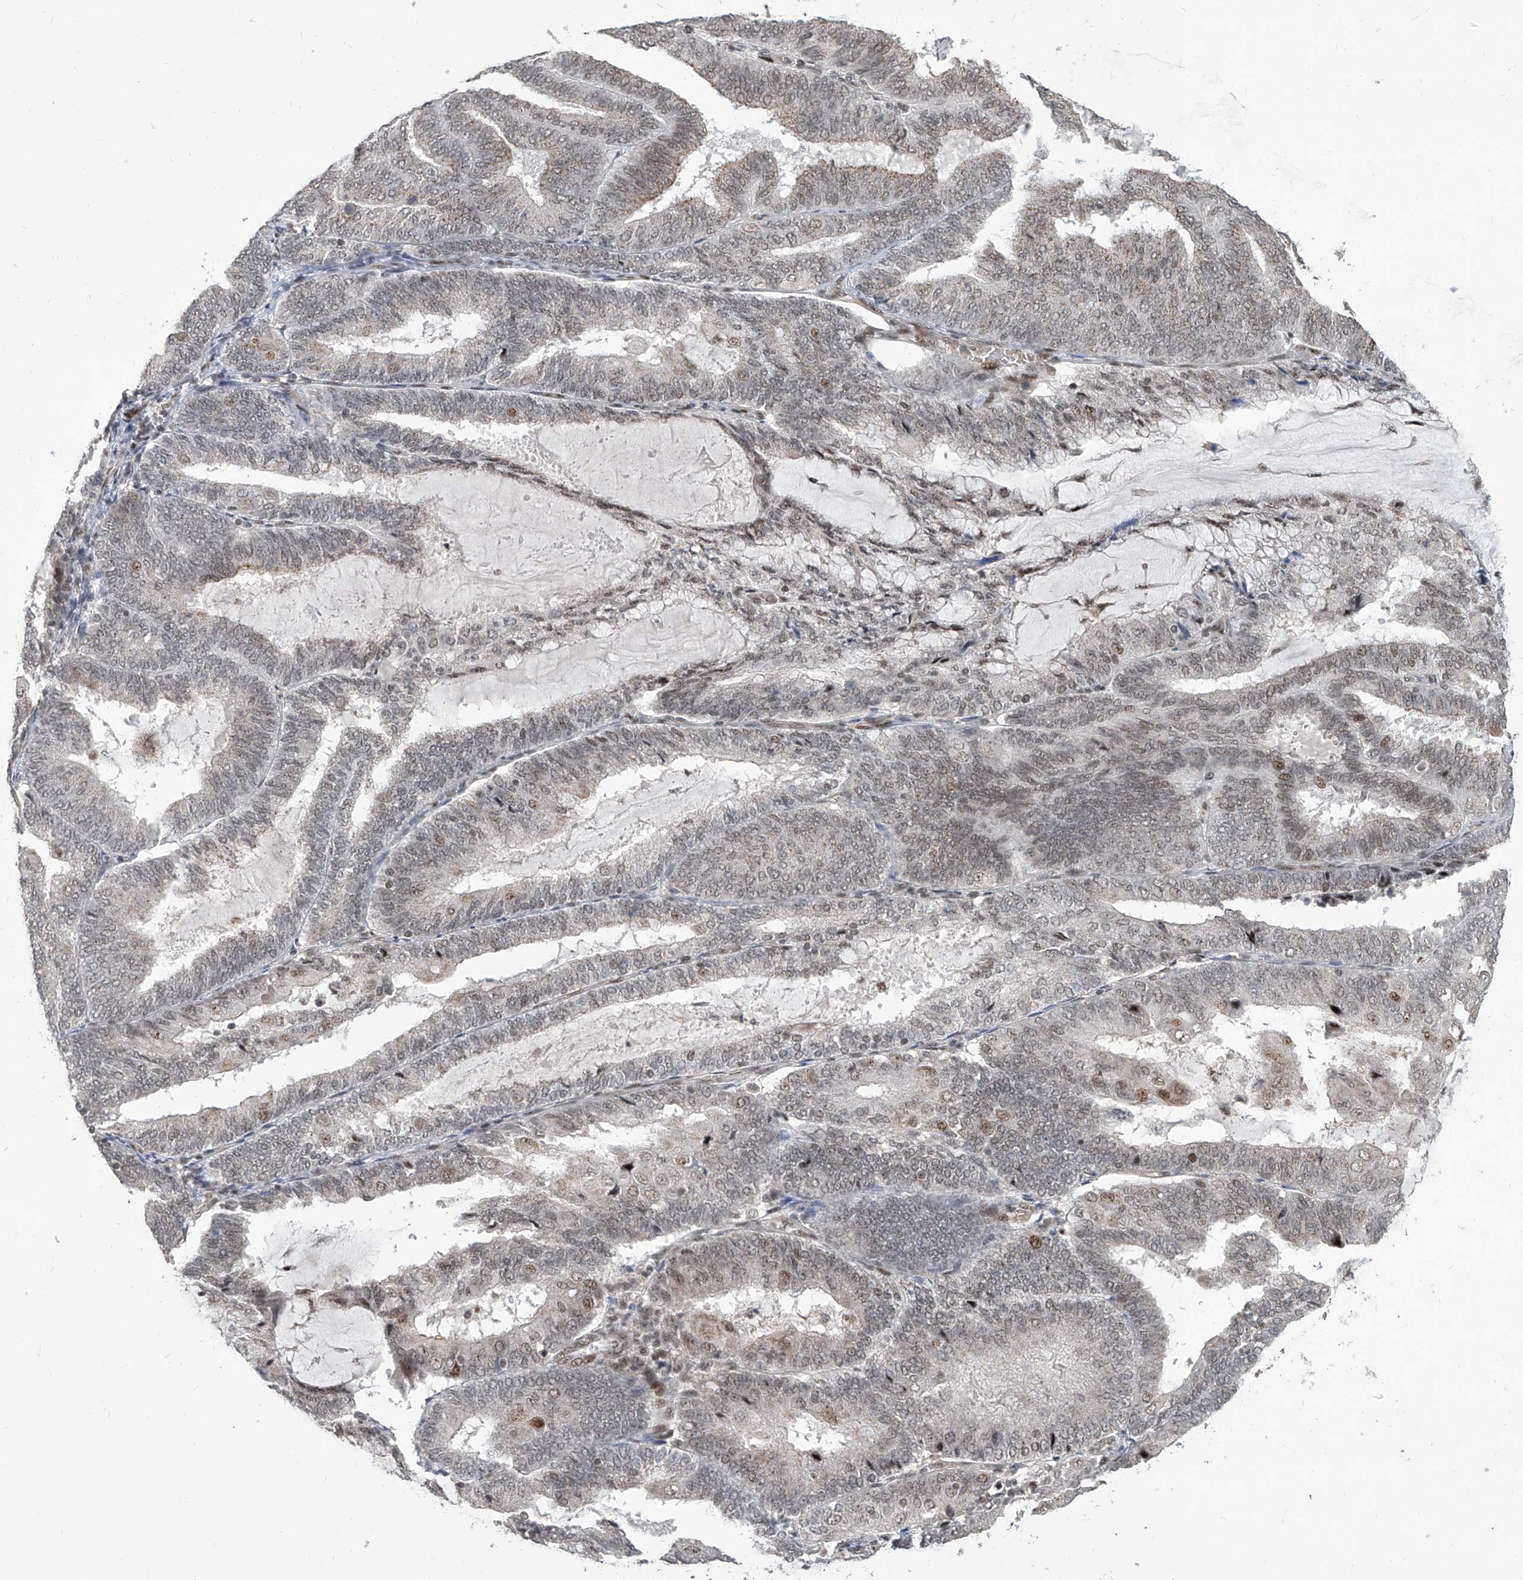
{"staining": {"intensity": "weak", "quantity": "25%-75%", "location": "nuclear"}, "tissue": "endometrial cancer", "cell_type": "Tumor cells", "image_type": "cancer", "snomed": [{"axis": "morphology", "description": "Adenocarcinoma, NOS"}, {"axis": "topography", "description": "Endometrium"}], "caption": "IHC photomicrograph of endometrial cancer stained for a protein (brown), which exhibits low levels of weak nuclear positivity in approximately 25%-75% of tumor cells.", "gene": "IRF2", "patient": {"sex": "female", "age": 81}}